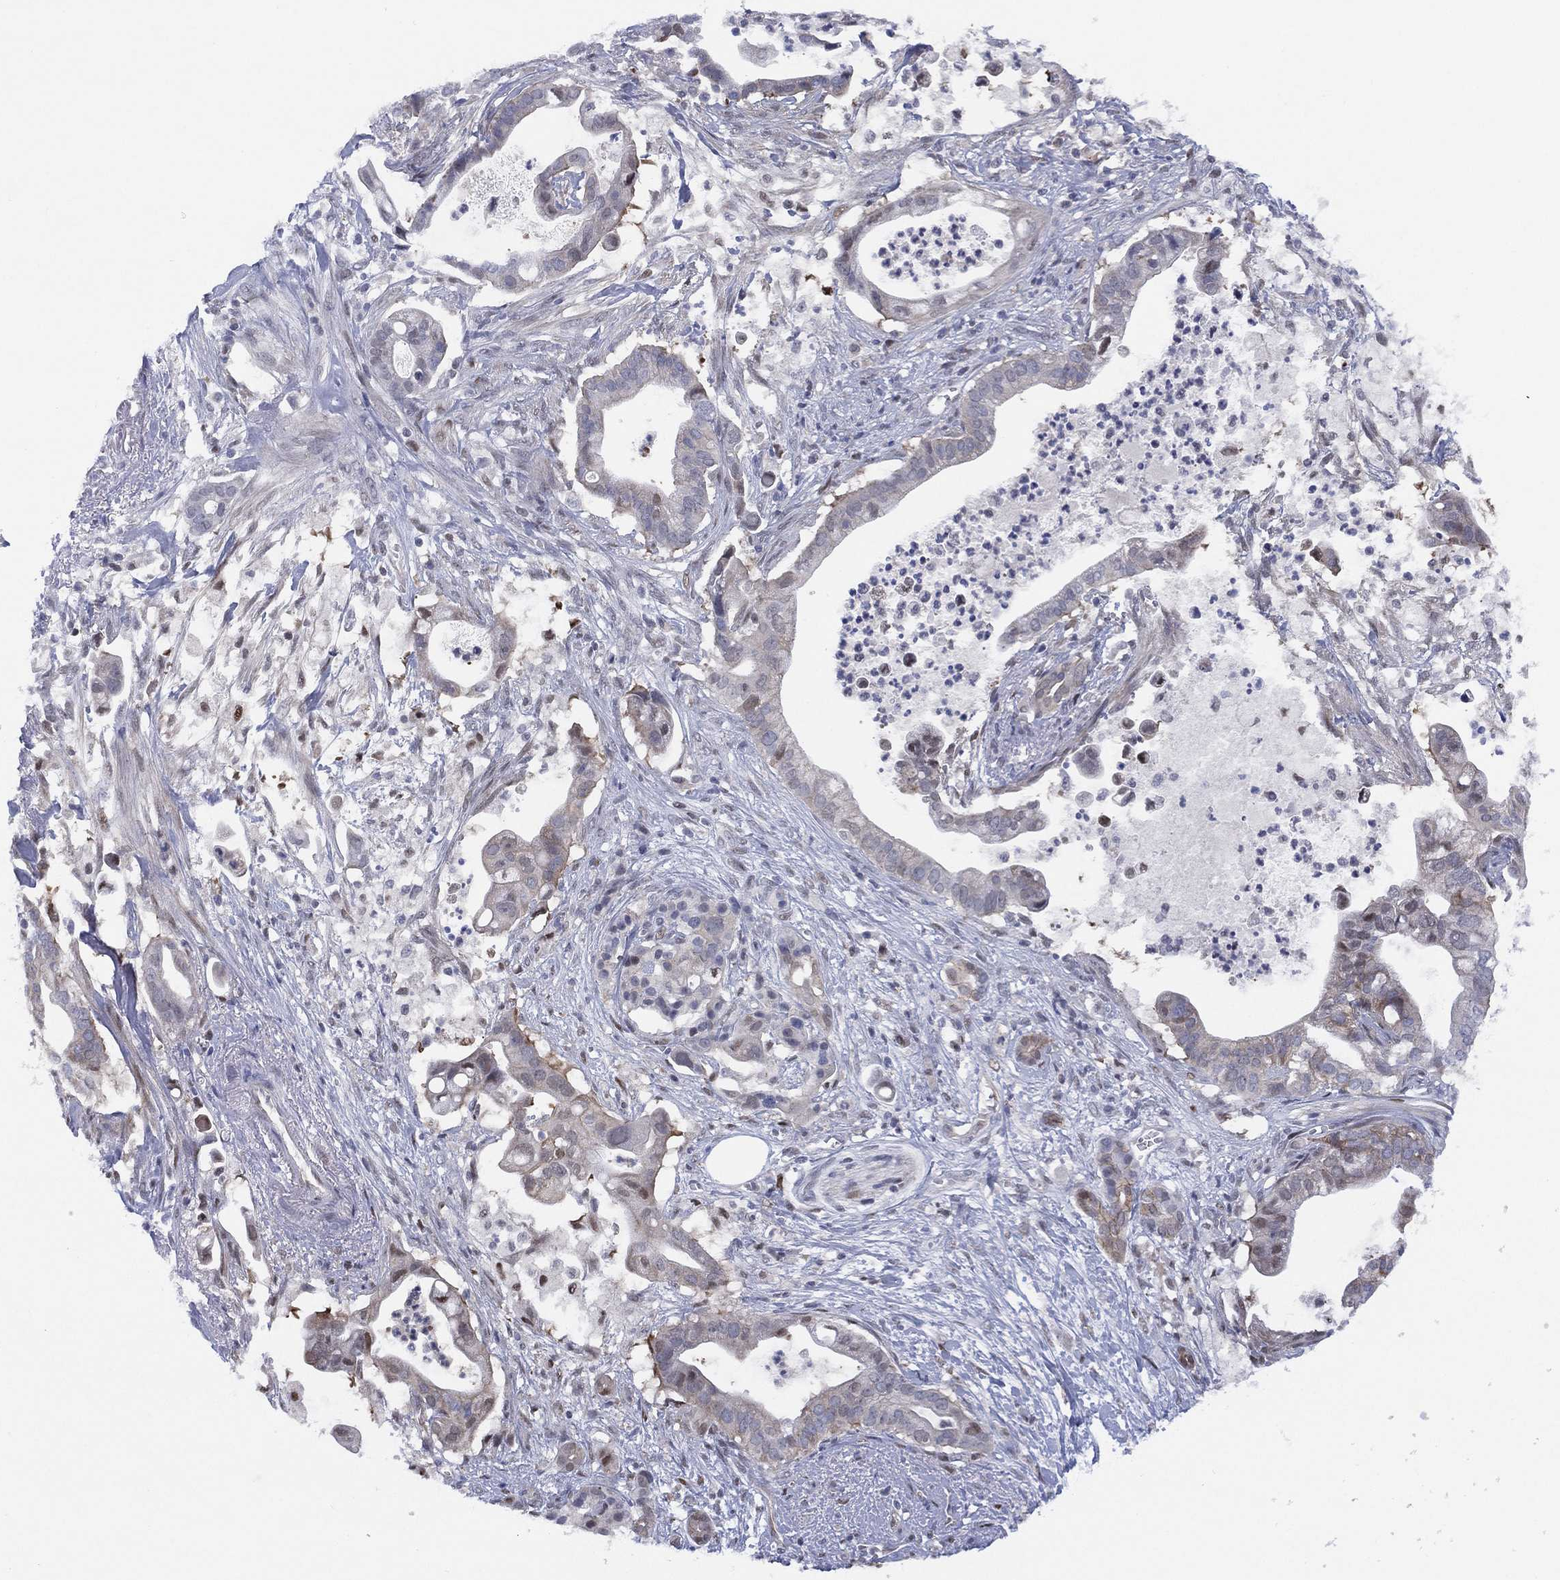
{"staining": {"intensity": "weak", "quantity": "<25%", "location": "cytoplasmic/membranous"}, "tissue": "pancreatic cancer", "cell_type": "Tumor cells", "image_type": "cancer", "snomed": [{"axis": "morphology", "description": "Adenocarcinoma, NOS"}, {"axis": "topography", "description": "Pancreas"}], "caption": "Micrograph shows no protein positivity in tumor cells of pancreatic cancer tissue. (DAB immunohistochemistry, high magnification).", "gene": "SLC4A4", "patient": {"sex": "male", "age": 61}}